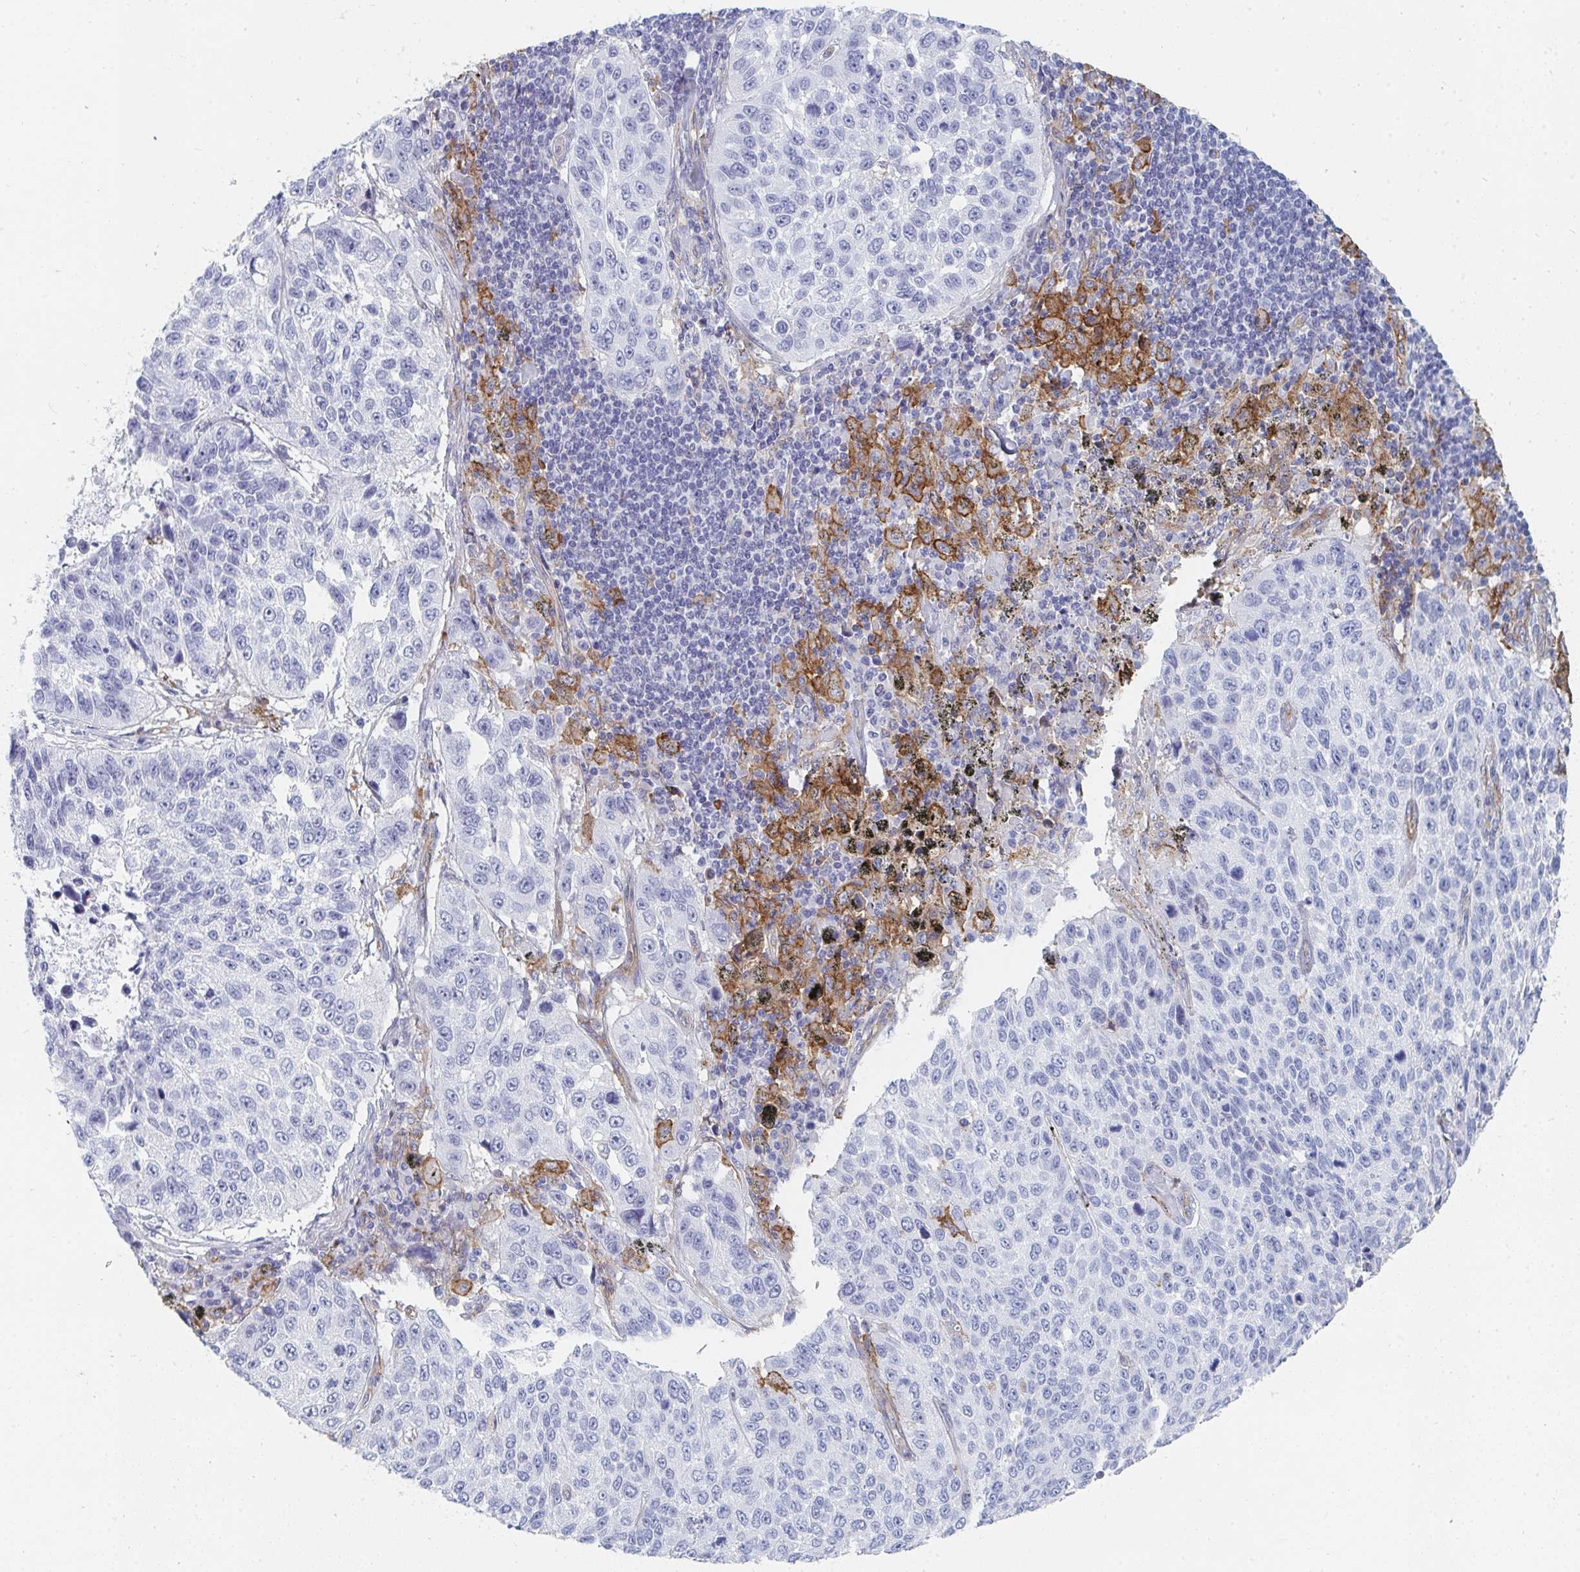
{"staining": {"intensity": "negative", "quantity": "none", "location": "none"}, "tissue": "lung cancer", "cell_type": "Tumor cells", "image_type": "cancer", "snomed": [{"axis": "morphology", "description": "Squamous cell carcinoma, NOS"}, {"axis": "topography", "description": "Lung"}], "caption": "Immunohistochemistry micrograph of lung squamous cell carcinoma stained for a protein (brown), which shows no expression in tumor cells.", "gene": "DAB2", "patient": {"sex": "male", "age": 62}}